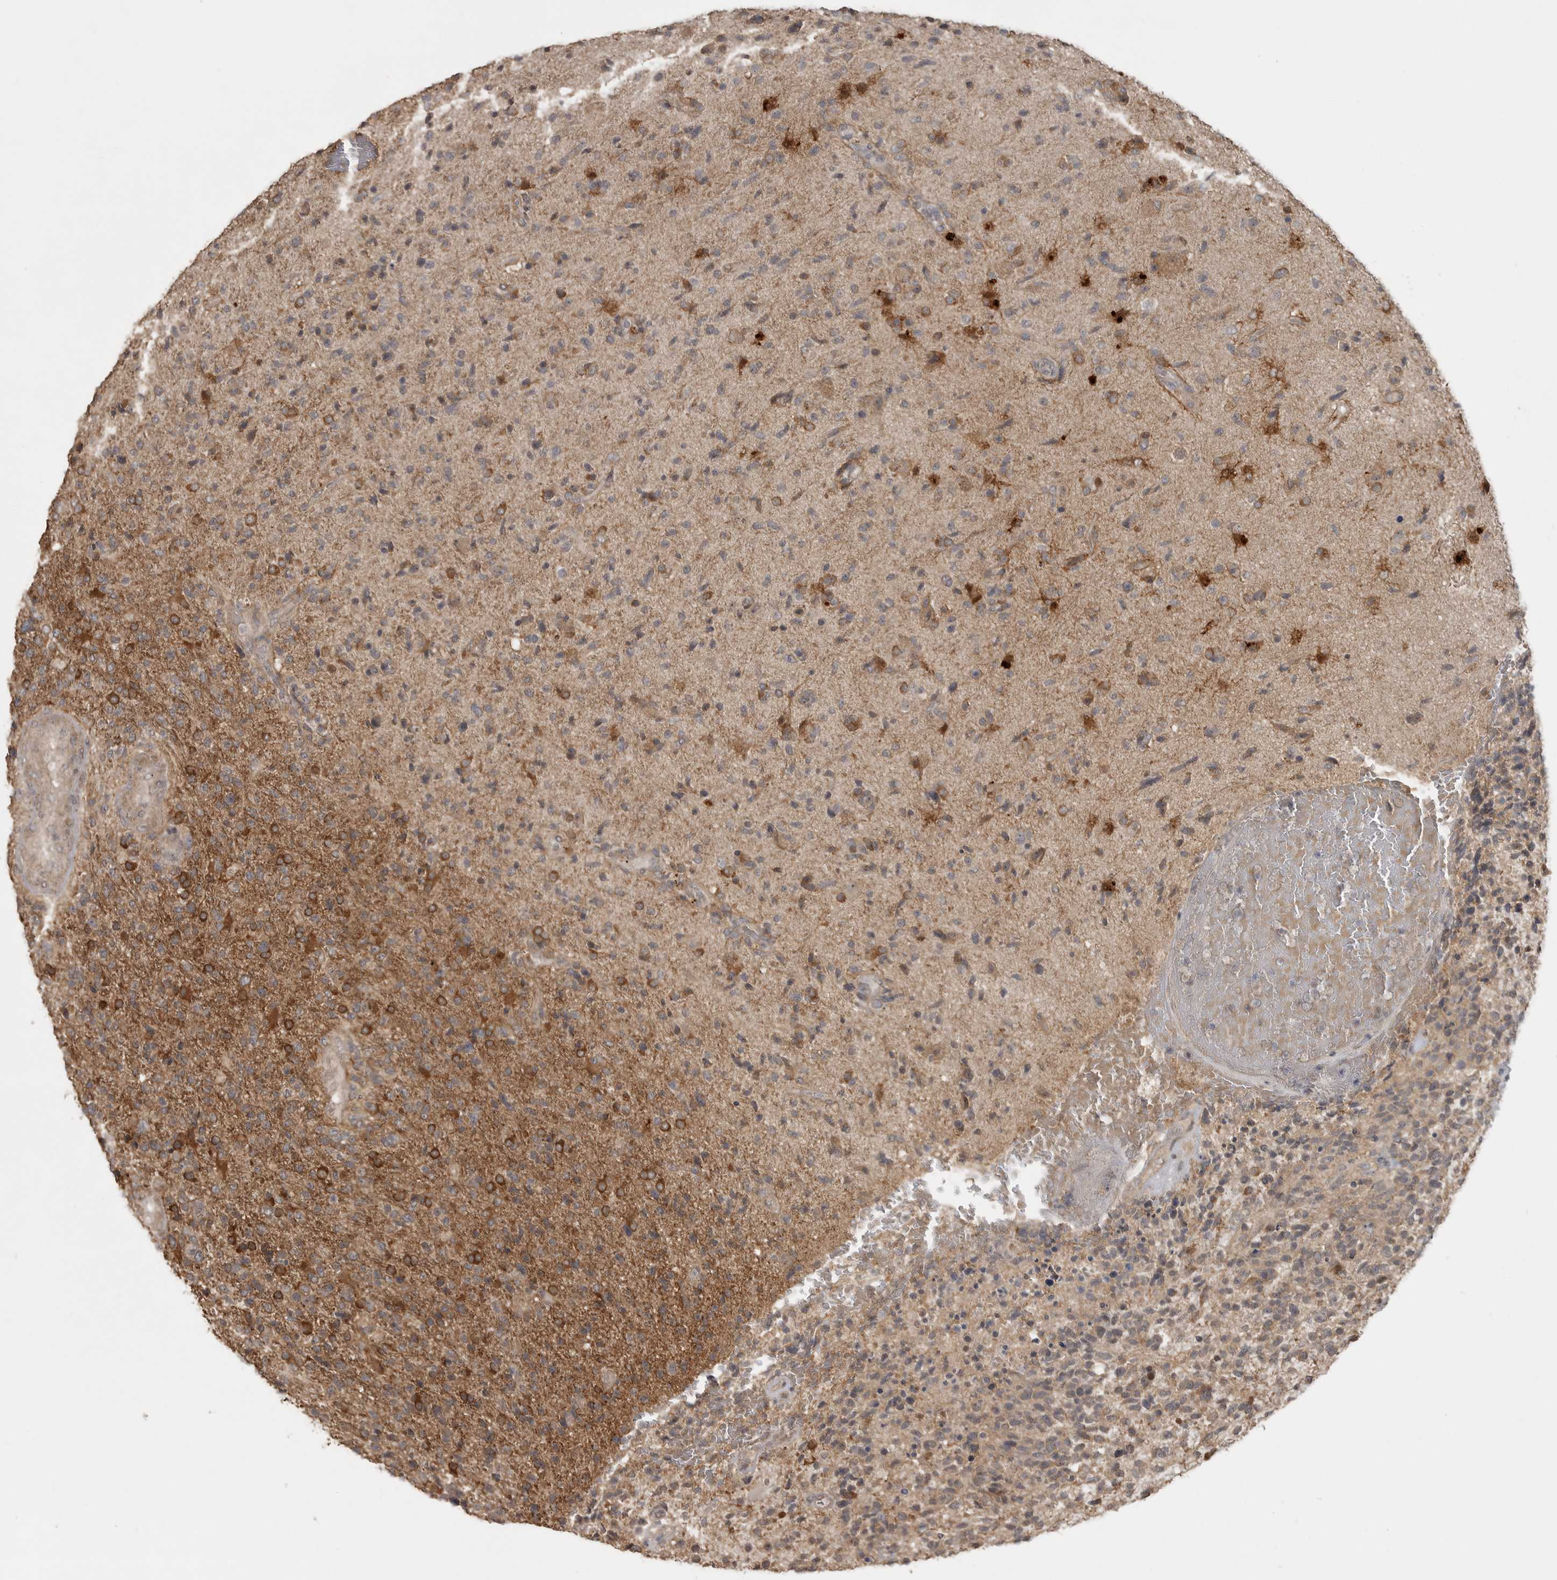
{"staining": {"intensity": "moderate", "quantity": "25%-75%", "location": "cytoplasmic/membranous"}, "tissue": "glioma", "cell_type": "Tumor cells", "image_type": "cancer", "snomed": [{"axis": "morphology", "description": "Glioma, malignant, High grade"}, {"axis": "topography", "description": "Brain"}], "caption": "The photomicrograph demonstrates immunohistochemical staining of high-grade glioma (malignant). There is moderate cytoplasmic/membranous staining is seen in approximately 25%-75% of tumor cells.", "gene": "LLGL1", "patient": {"sex": "male", "age": 72}}